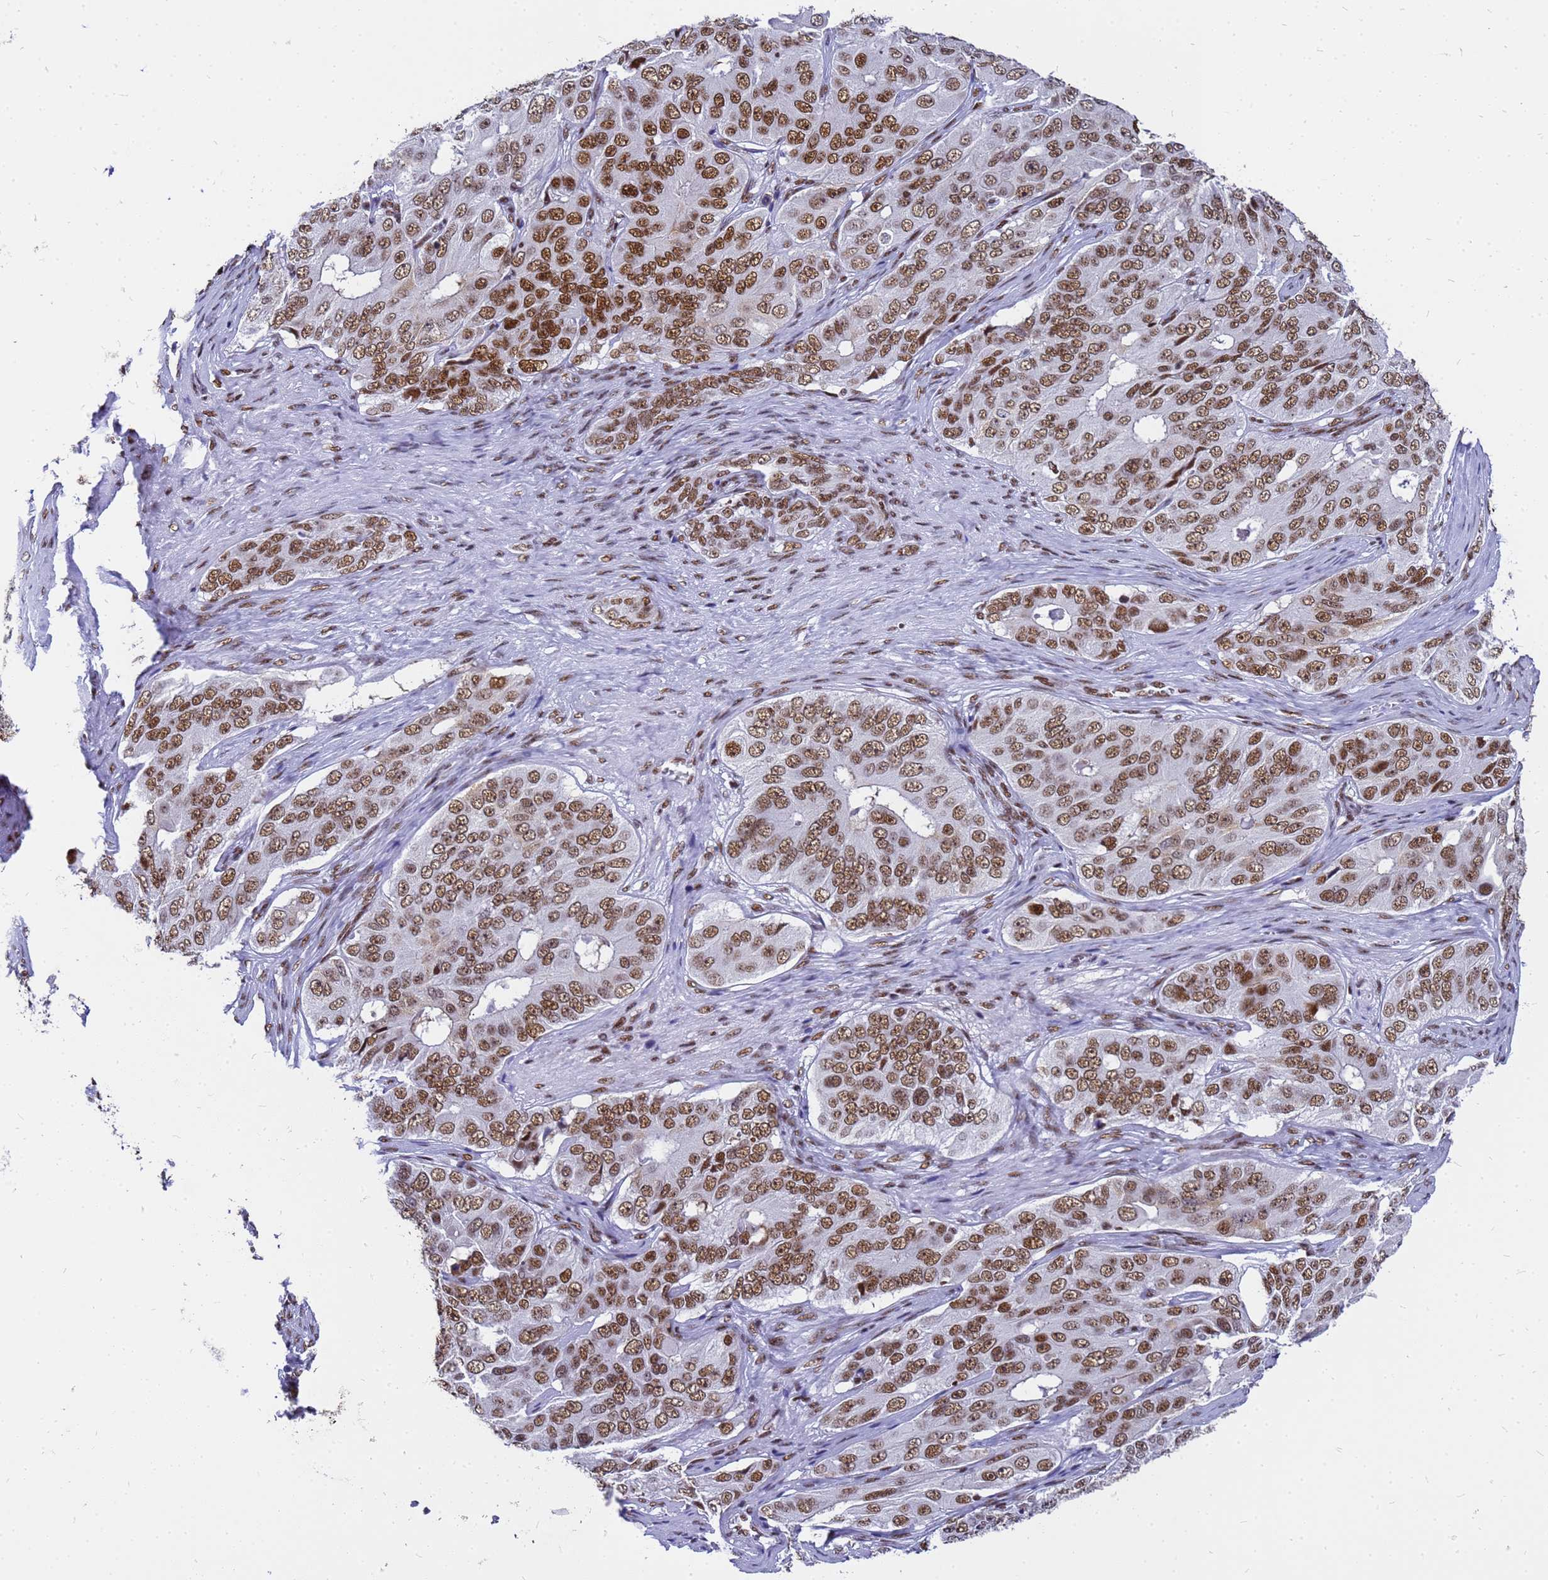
{"staining": {"intensity": "moderate", "quantity": ">75%", "location": "nuclear"}, "tissue": "ovarian cancer", "cell_type": "Tumor cells", "image_type": "cancer", "snomed": [{"axis": "morphology", "description": "Carcinoma, endometroid"}, {"axis": "topography", "description": "Ovary"}], "caption": "IHC of human endometroid carcinoma (ovarian) reveals medium levels of moderate nuclear staining in about >75% of tumor cells.", "gene": "SART3", "patient": {"sex": "female", "age": 51}}